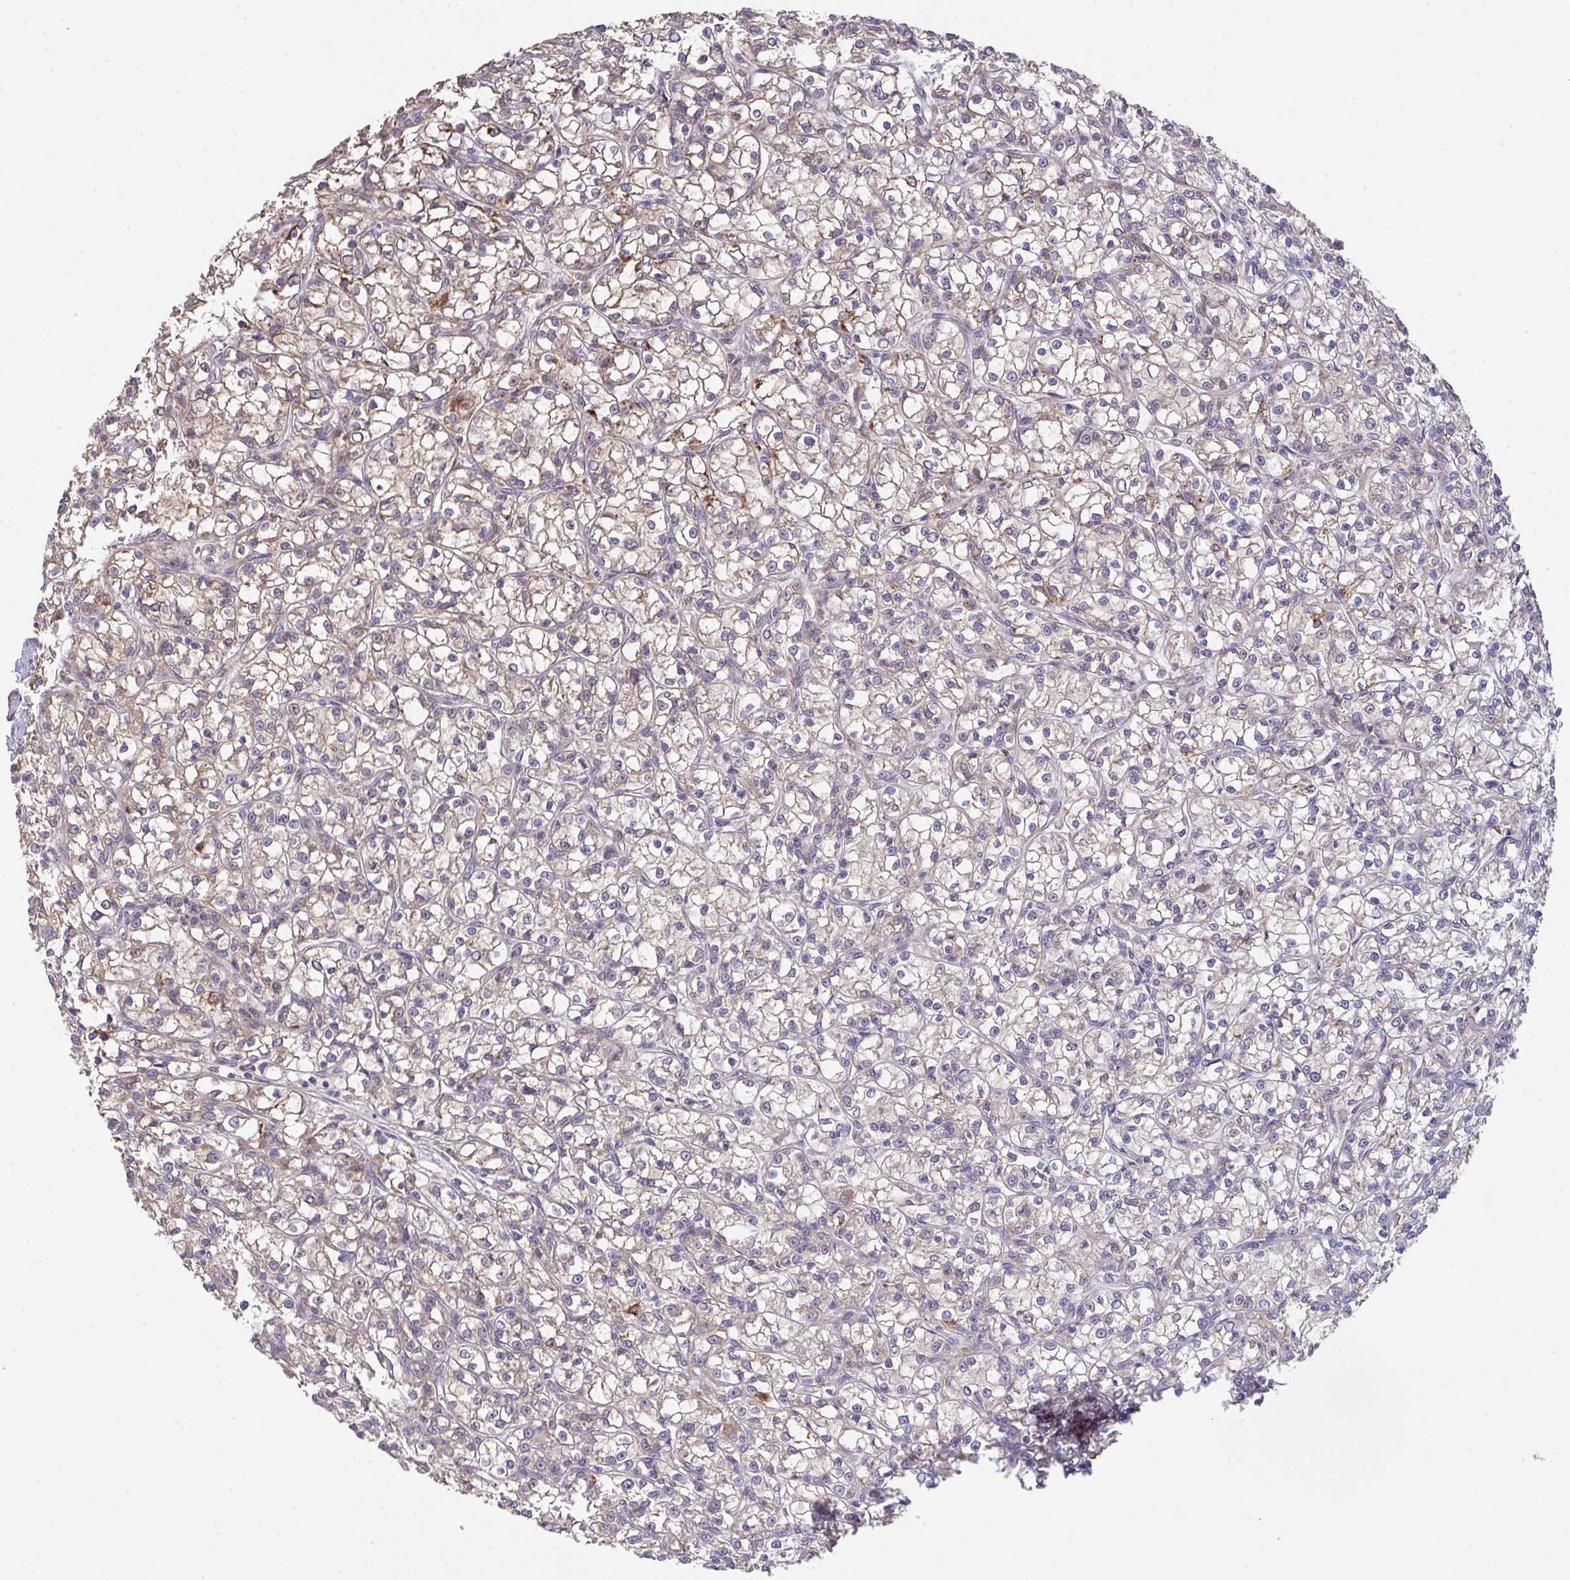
{"staining": {"intensity": "weak", "quantity": "25%-75%", "location": "cytoplasmic/membranous"}, "tissue": "renal cancer", "cell_type": "Tumor cells", "image_type": "cancer", "snomed": [{"axis": "morphology", "description": "Adenocarcinoma, NOS"}, {"axis": "topography", "description": "Kidney"}], "caption": "IHC photomicrograph of neoplastic tissue: human renal cancer stained using immunohistochemistry reveals low levels of weak protein expression localized specifically in the cytoplasmic/membranous of tumor cells, appearing as a cytoplasmic/membranous brown color.", "gene": "EEF1AKMT1", "patient": {"sex": "female", "age": 59}}